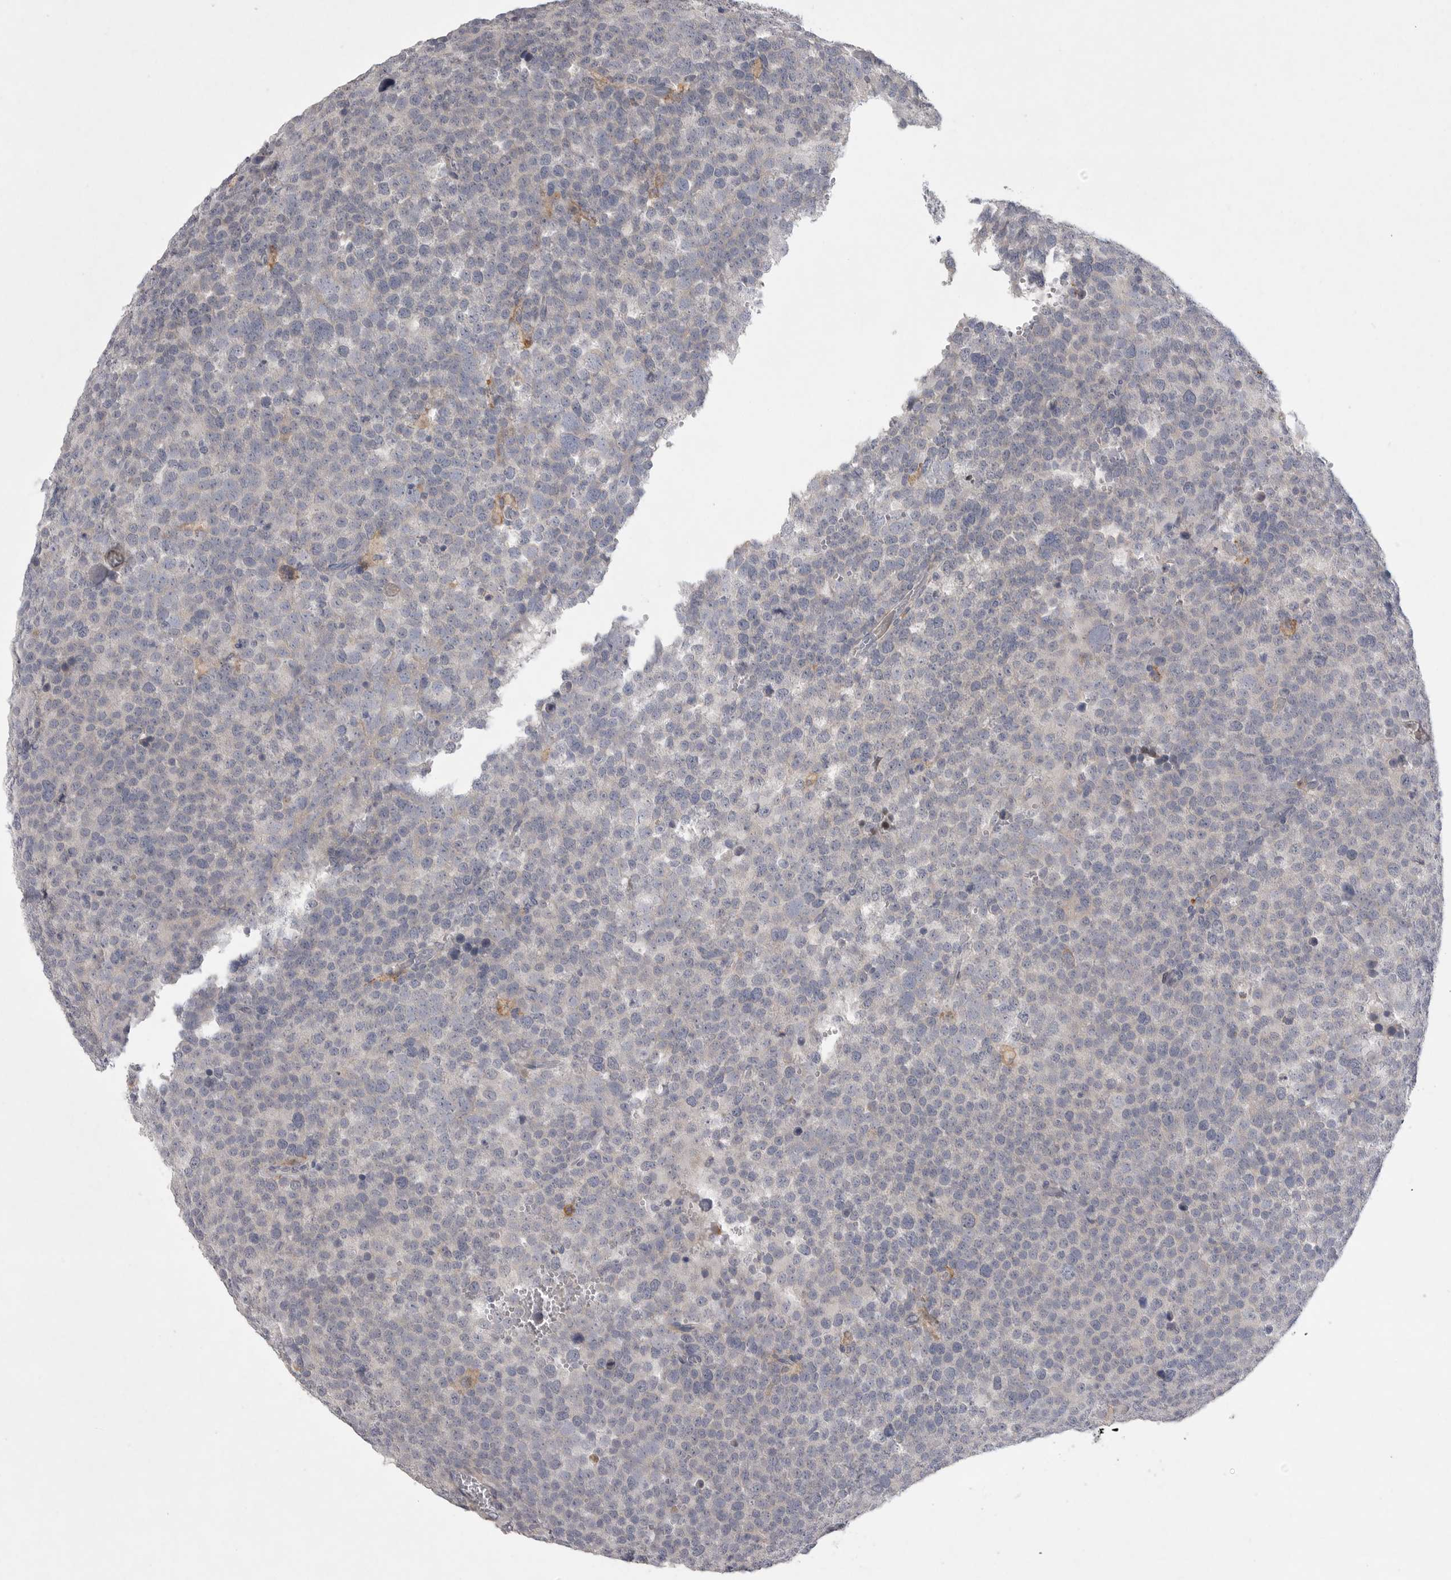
{"staining": {"intensity": "negative", "quantity": "none", "location": "none"}, "tissue": "testis cancer", "cell_type": "Tumor cells", "image_type": "cancer", "snomed": [{"axis": "morphology", "description": "Seminoma, NOS"}, {"axis": "topography", "description": "Testis"}], "caption": "A micrograph of seminoma (testis) stained for a protein displays no brown staining in tumor cells. (DAB immunohistochemistry (IHC) with hematoxylin counter stain).", "gene": "EDEM3", "patient": {"sex": "male", "age": 71}}